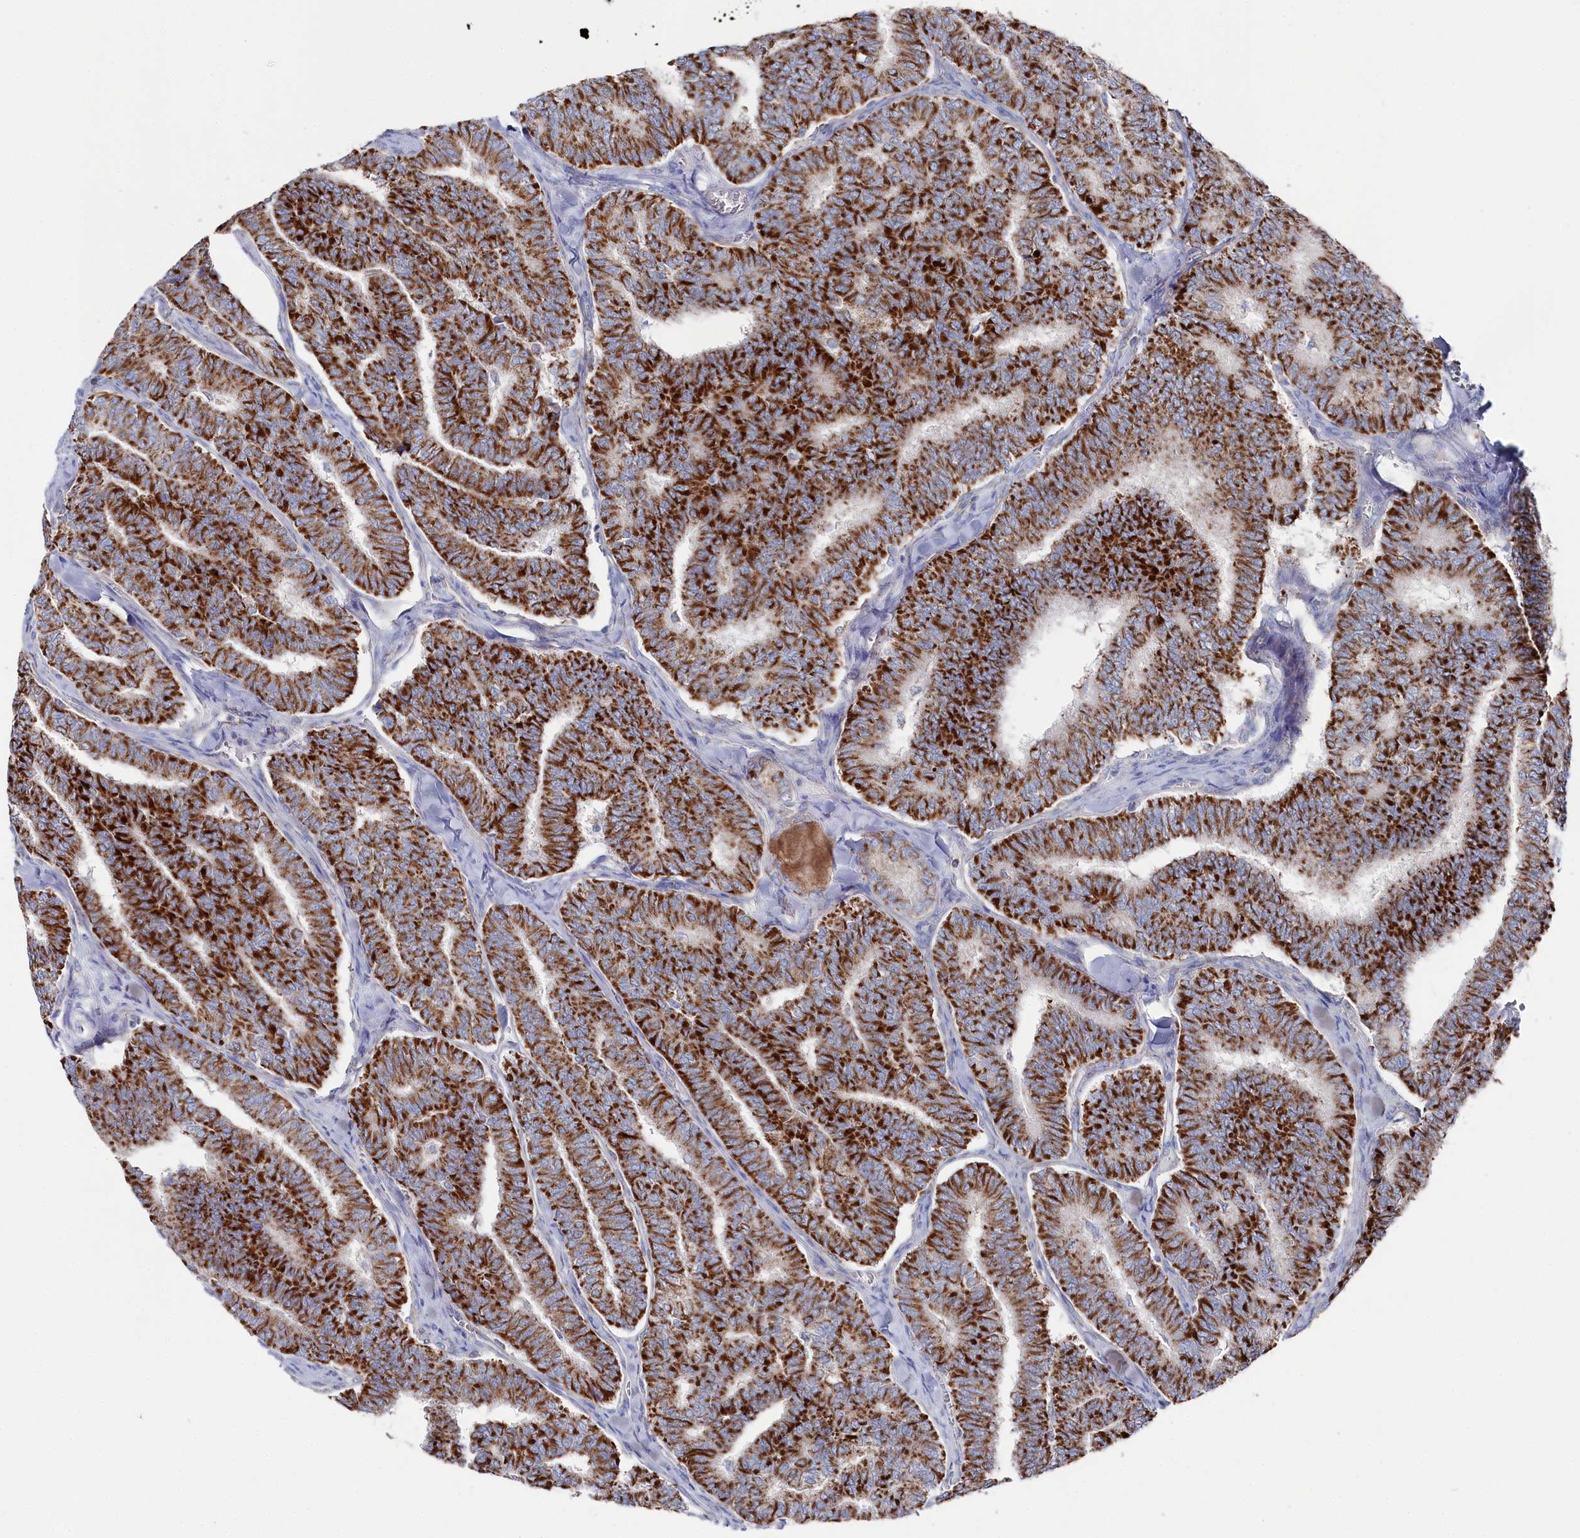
{"staining": {"intensity": "strong", "quantity": ">75%", "location": "cytoplasmic/membranous"}, "tissue": "thyroid cancer", "cell_type": "Tumor cells", "image_type": "cancer", "snomed": [{"axis": "morphology", "description": "Papillary adenocarcinoma, NOS"}, {"axis": "topography", "description": "Thyroid gland"}], "caption": "The micrograph exhibits immunohistochemical staining of thyroid cancer. There is strong cytoplasmic/membranous staining is appreciated in approximately >75% of tumor cells.", "gene": "GLS2", "patient": {"sex": "female", "age": 35}}